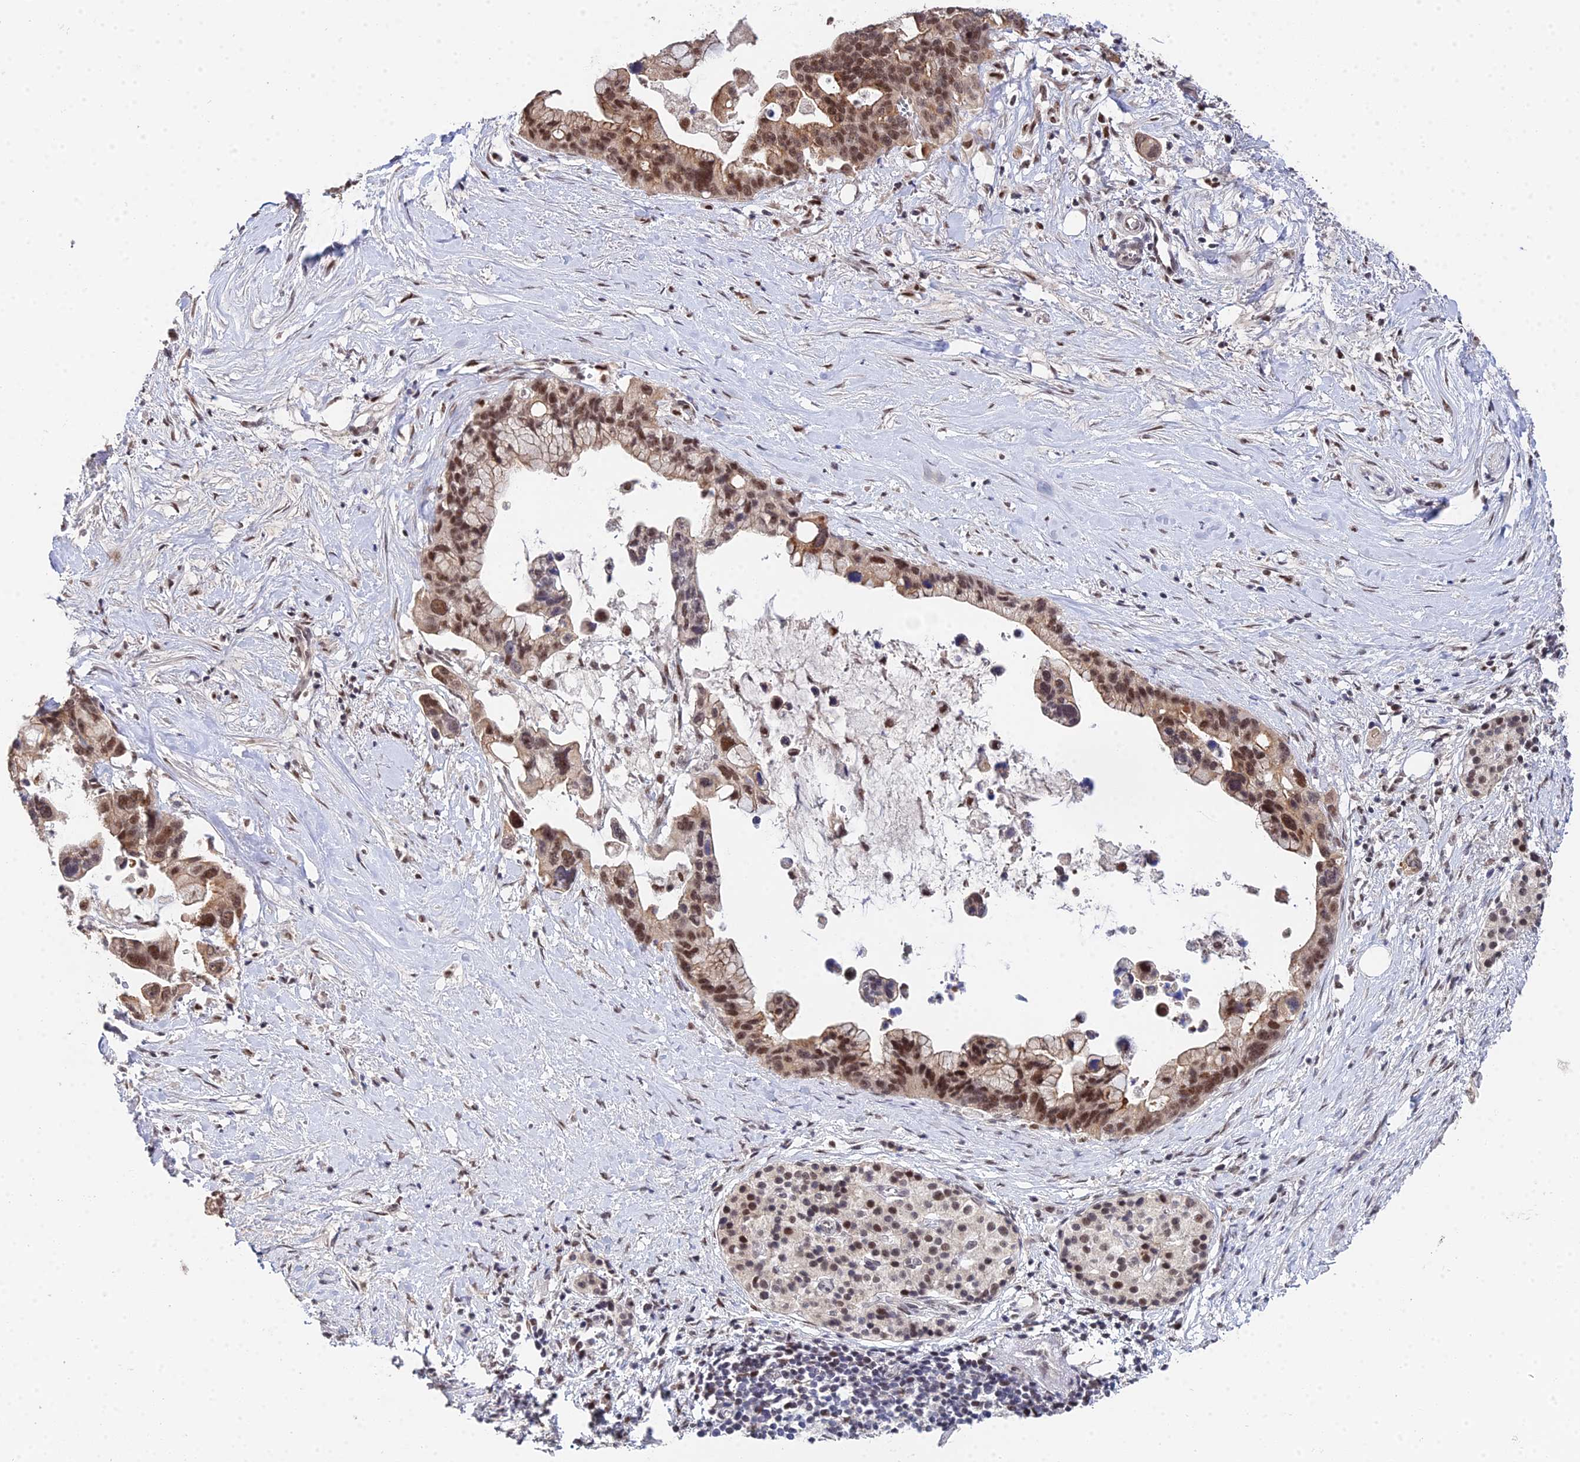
{"staining": {"intensity": "moderate", "quantity": ">75%", "location": "cytoplasmic/membranous,nuclear"}, "tissue": "pancreatic cancer", "cell_type": "Tumor cells", "image_type": "cancer", "snomed": [{"axis": "morphology", "description": "Adenocarcinoma, NOS"}, {"axis": "topography", "description": "Pancreas"}], "caption": "IHC (DAB (3,3'-diaminobenzidine)) staining of human adenocarcinoma (pancreatic) displays moderate cytoplasmic/membranous and nuclear protein staining in about >75% of tumor cells.", "gene": "ERCC5", "patient": {"sex": "female", "age": 83}}